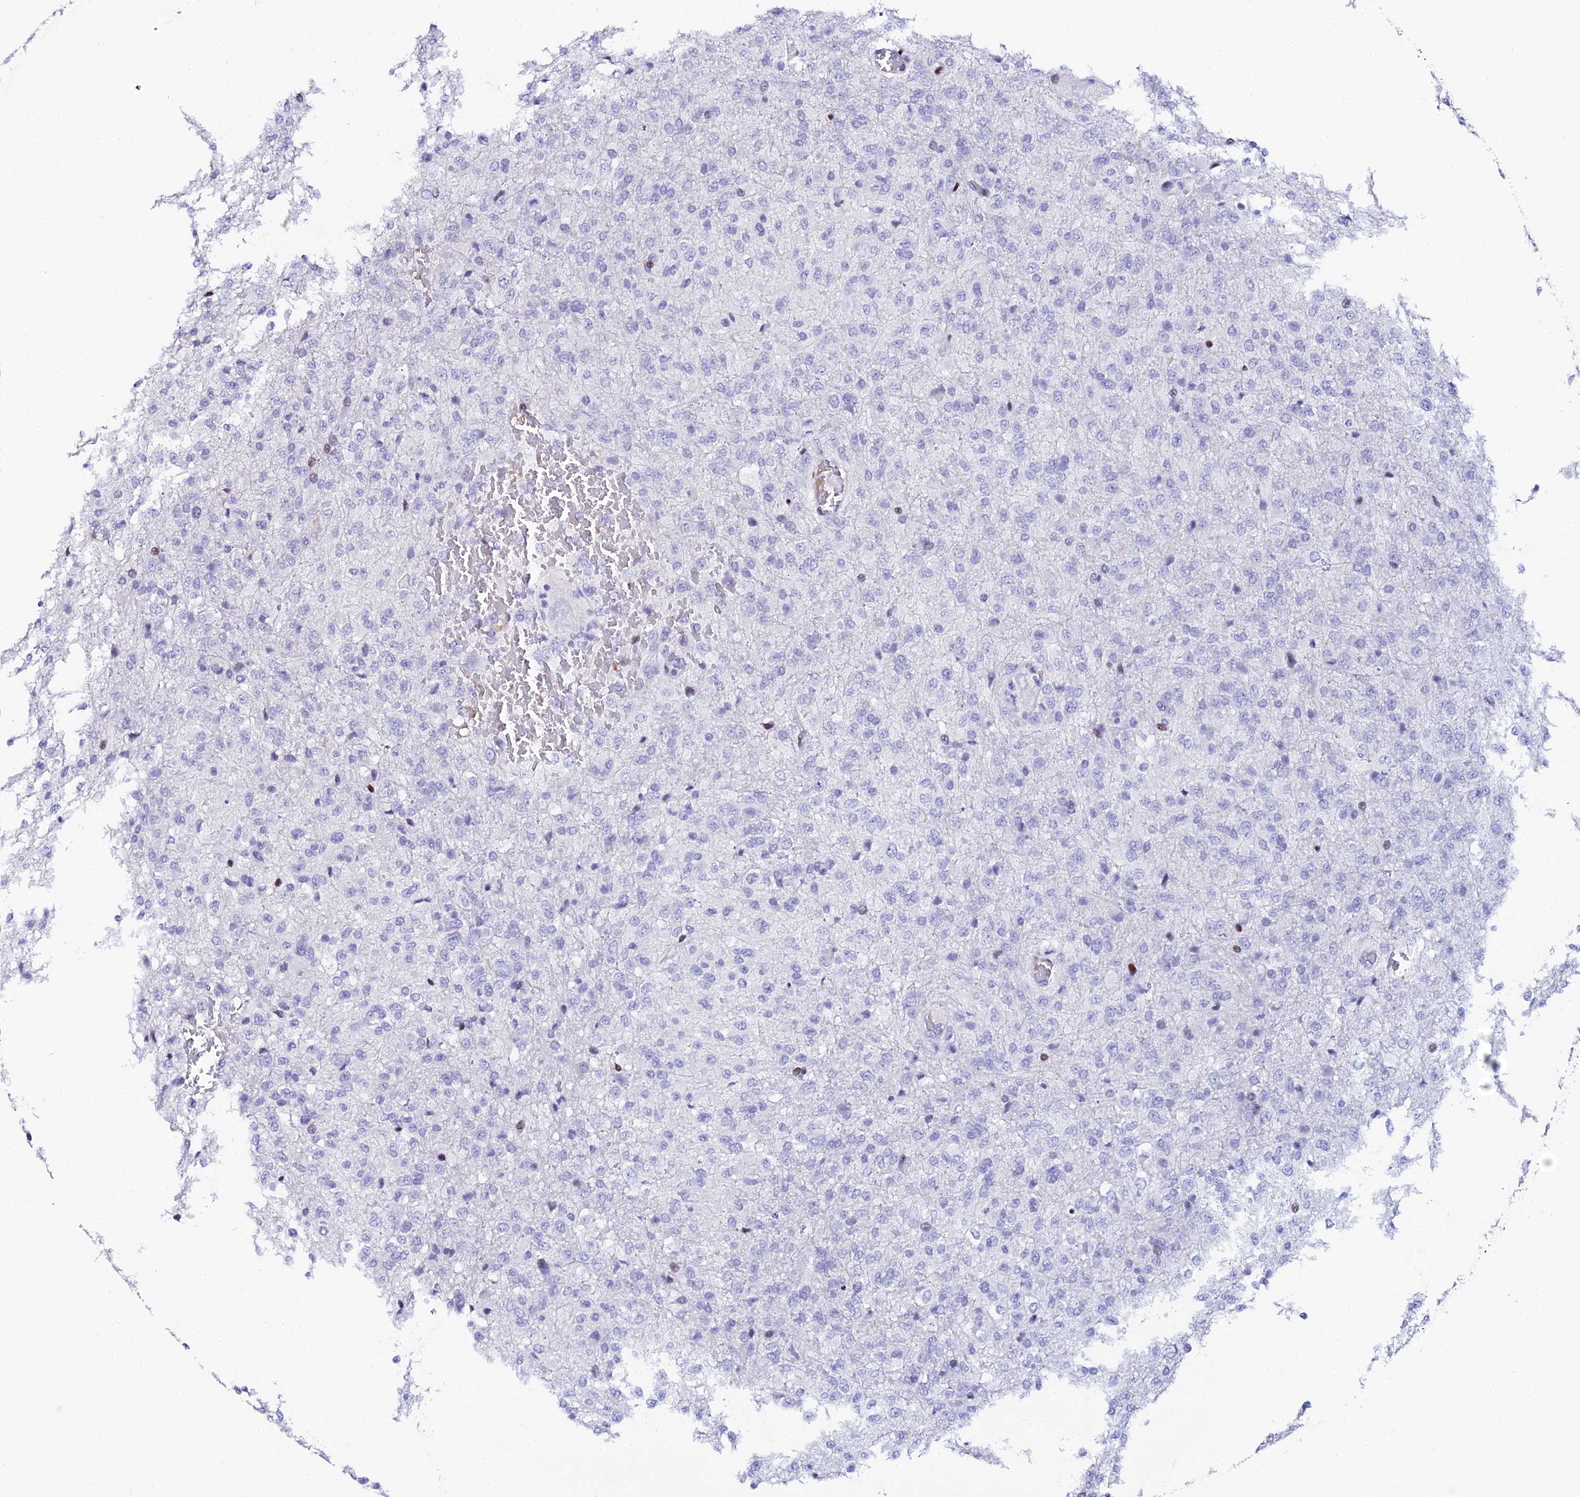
{"staining": {"intensity": "negative", "quantity": "none", "location": "none"}, "tissue": "glioma", "cell_type": "Tumor cells", "image_type": "cancer", "snomed": [{"axis": "morphology", "description": "Glioma, malignant, High grade"}, {"axis": "topography", "description": "Brain"}], "caption": "Immunohistochemistry of high-grade glioma (malignant) demonstrates no expression in tumor cells.", "gene": "MYNN", "patient": {"sex": "female", "age": 74}}